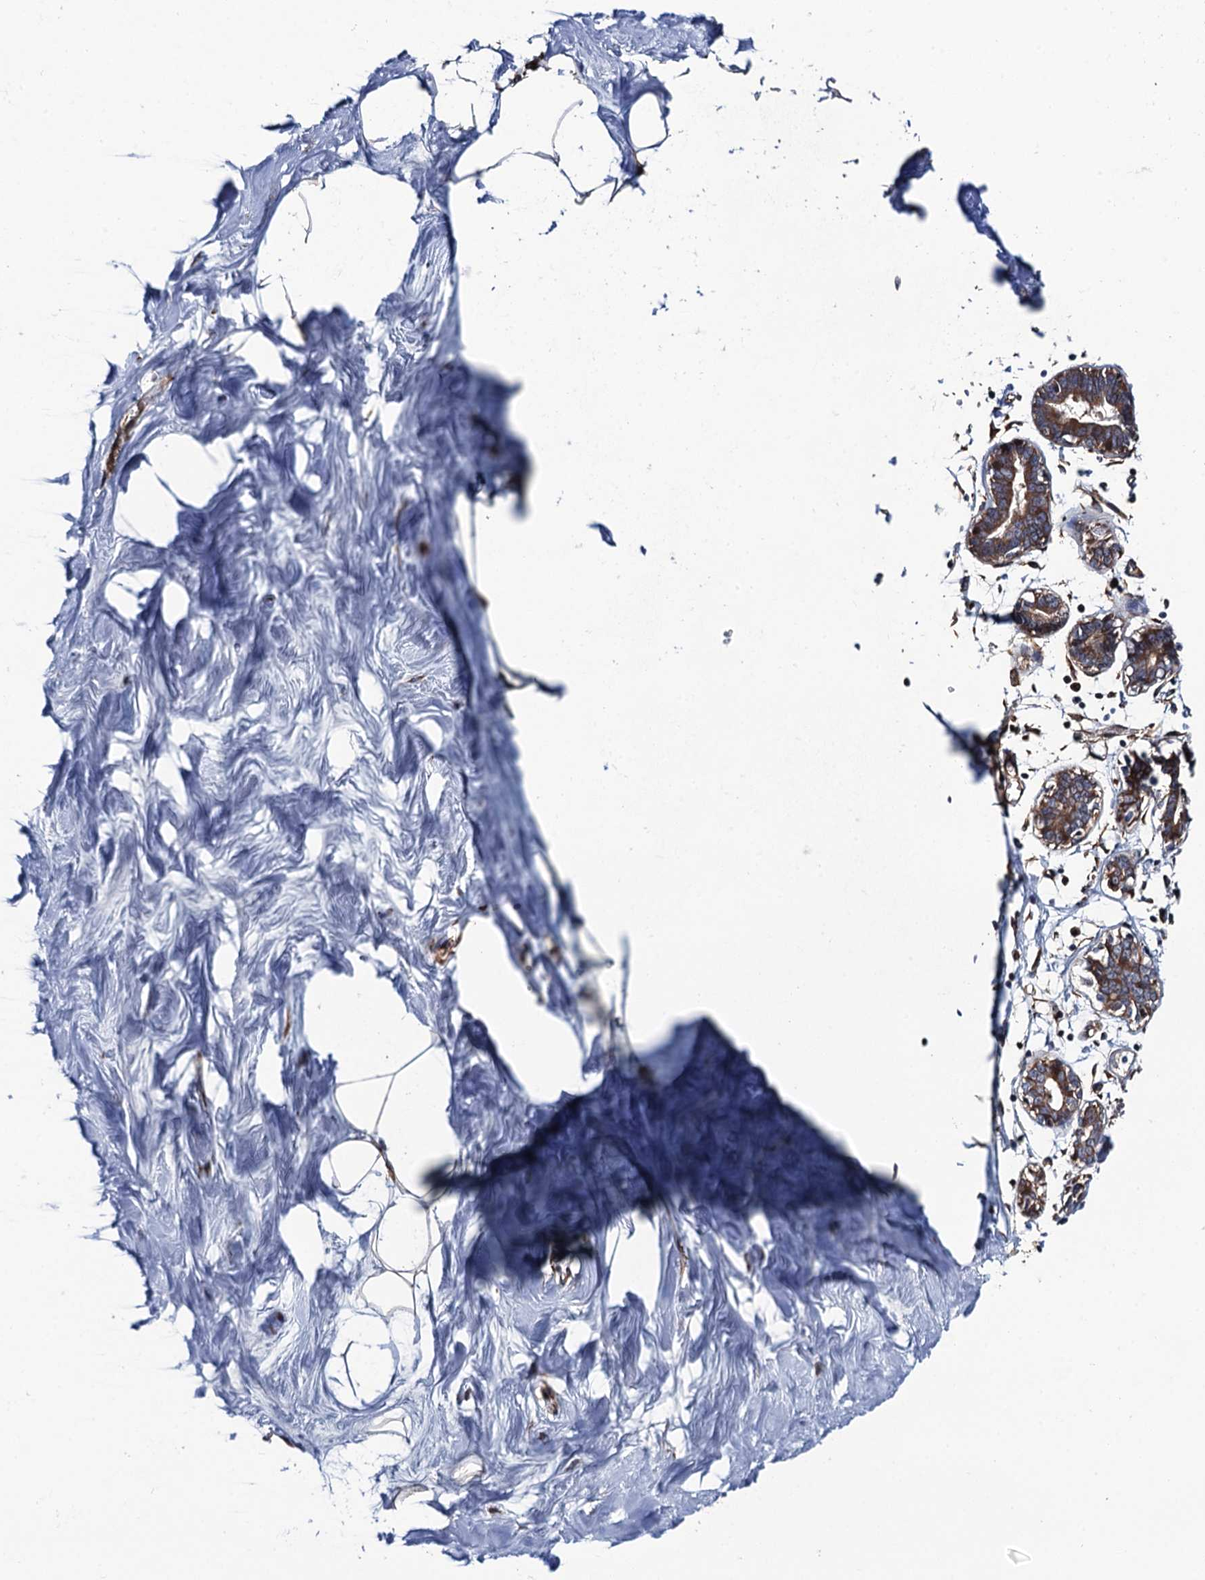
{"staining": {"intensity": "moderate", "quantity": "<25%", "location": "cytoplasmic/membranous"}, "tissue": "breast", "cell_type": "Adipocytes", "image_type": "normal", "snomed": [{"axis": "morphology", "description": "Normal tissue, NOS"}, {"axis": "topography", "description": "Breast"}], "caption": "Breast stained with a brown dye demonstrates moderate cytoplasmic/membranous positive positivity in about <25% of adipocytes.", "gene": "FSIP1", "patient": {"sex": "female", "age": 27}}